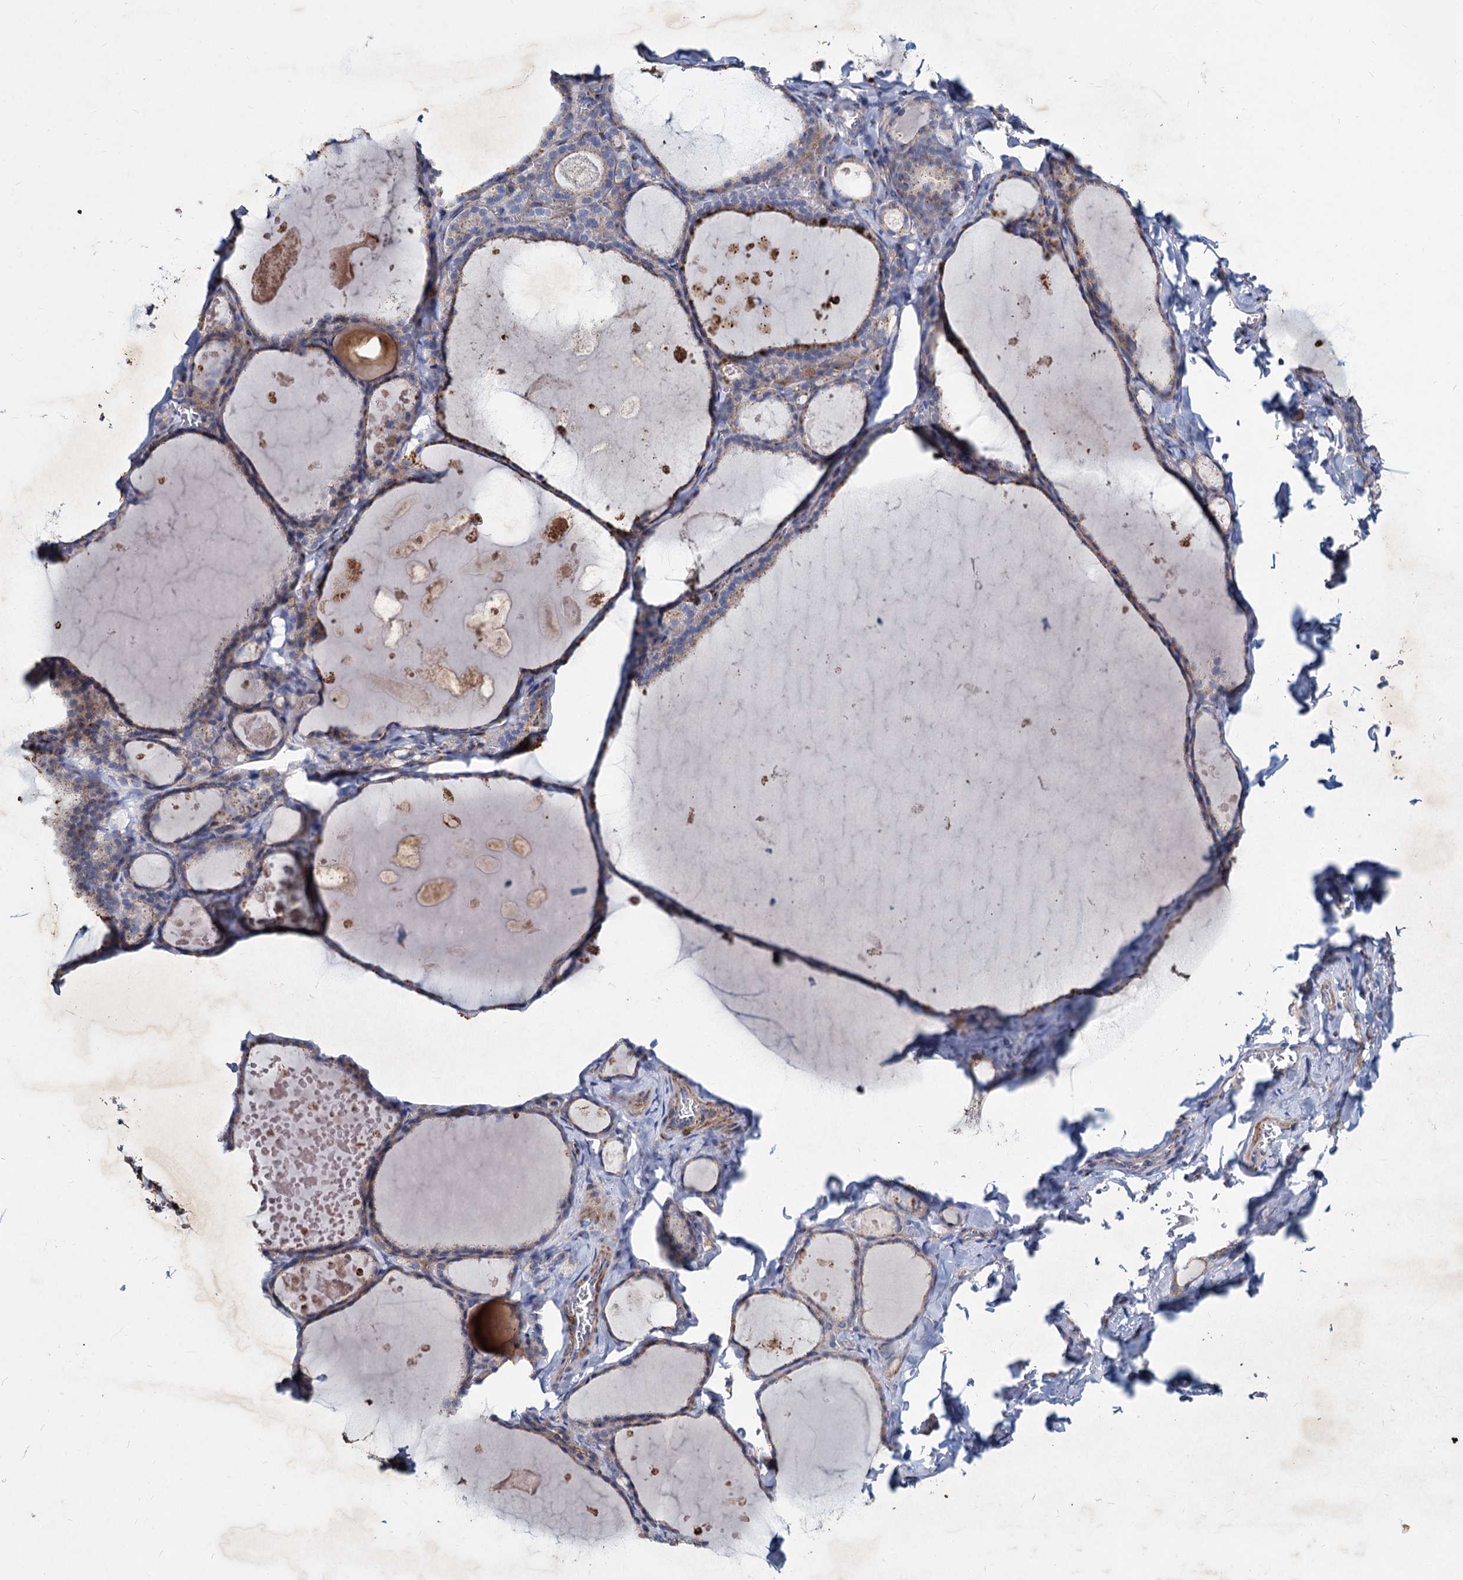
{"staining": {"intensity": "weak", "quantity": "25%-75%", "location": "cytoplasmic/membranous"}, "tissue": "thyroid gland", "cell_type": "Glandular cells", "image_type": "normal", "snomed": [{"axis": "morphology", "description": "Normal tissue, NOS"}, {"axis": "topography", "description": "Thyroid gland"}], "caption": "Immunohistochemical staining of benign human thyroid gland shows low levels of weak cytoplasmic/membranous staining in about 25%-75% of glandular cells. Using DAB (3,3'-diaminobenzidine) (brown) and hematoxylin (blue) stains, captured at high magnification using brightfield microscopy.", "gene": "AGBL4", "patient": {"sex": "male", "age": 56}}